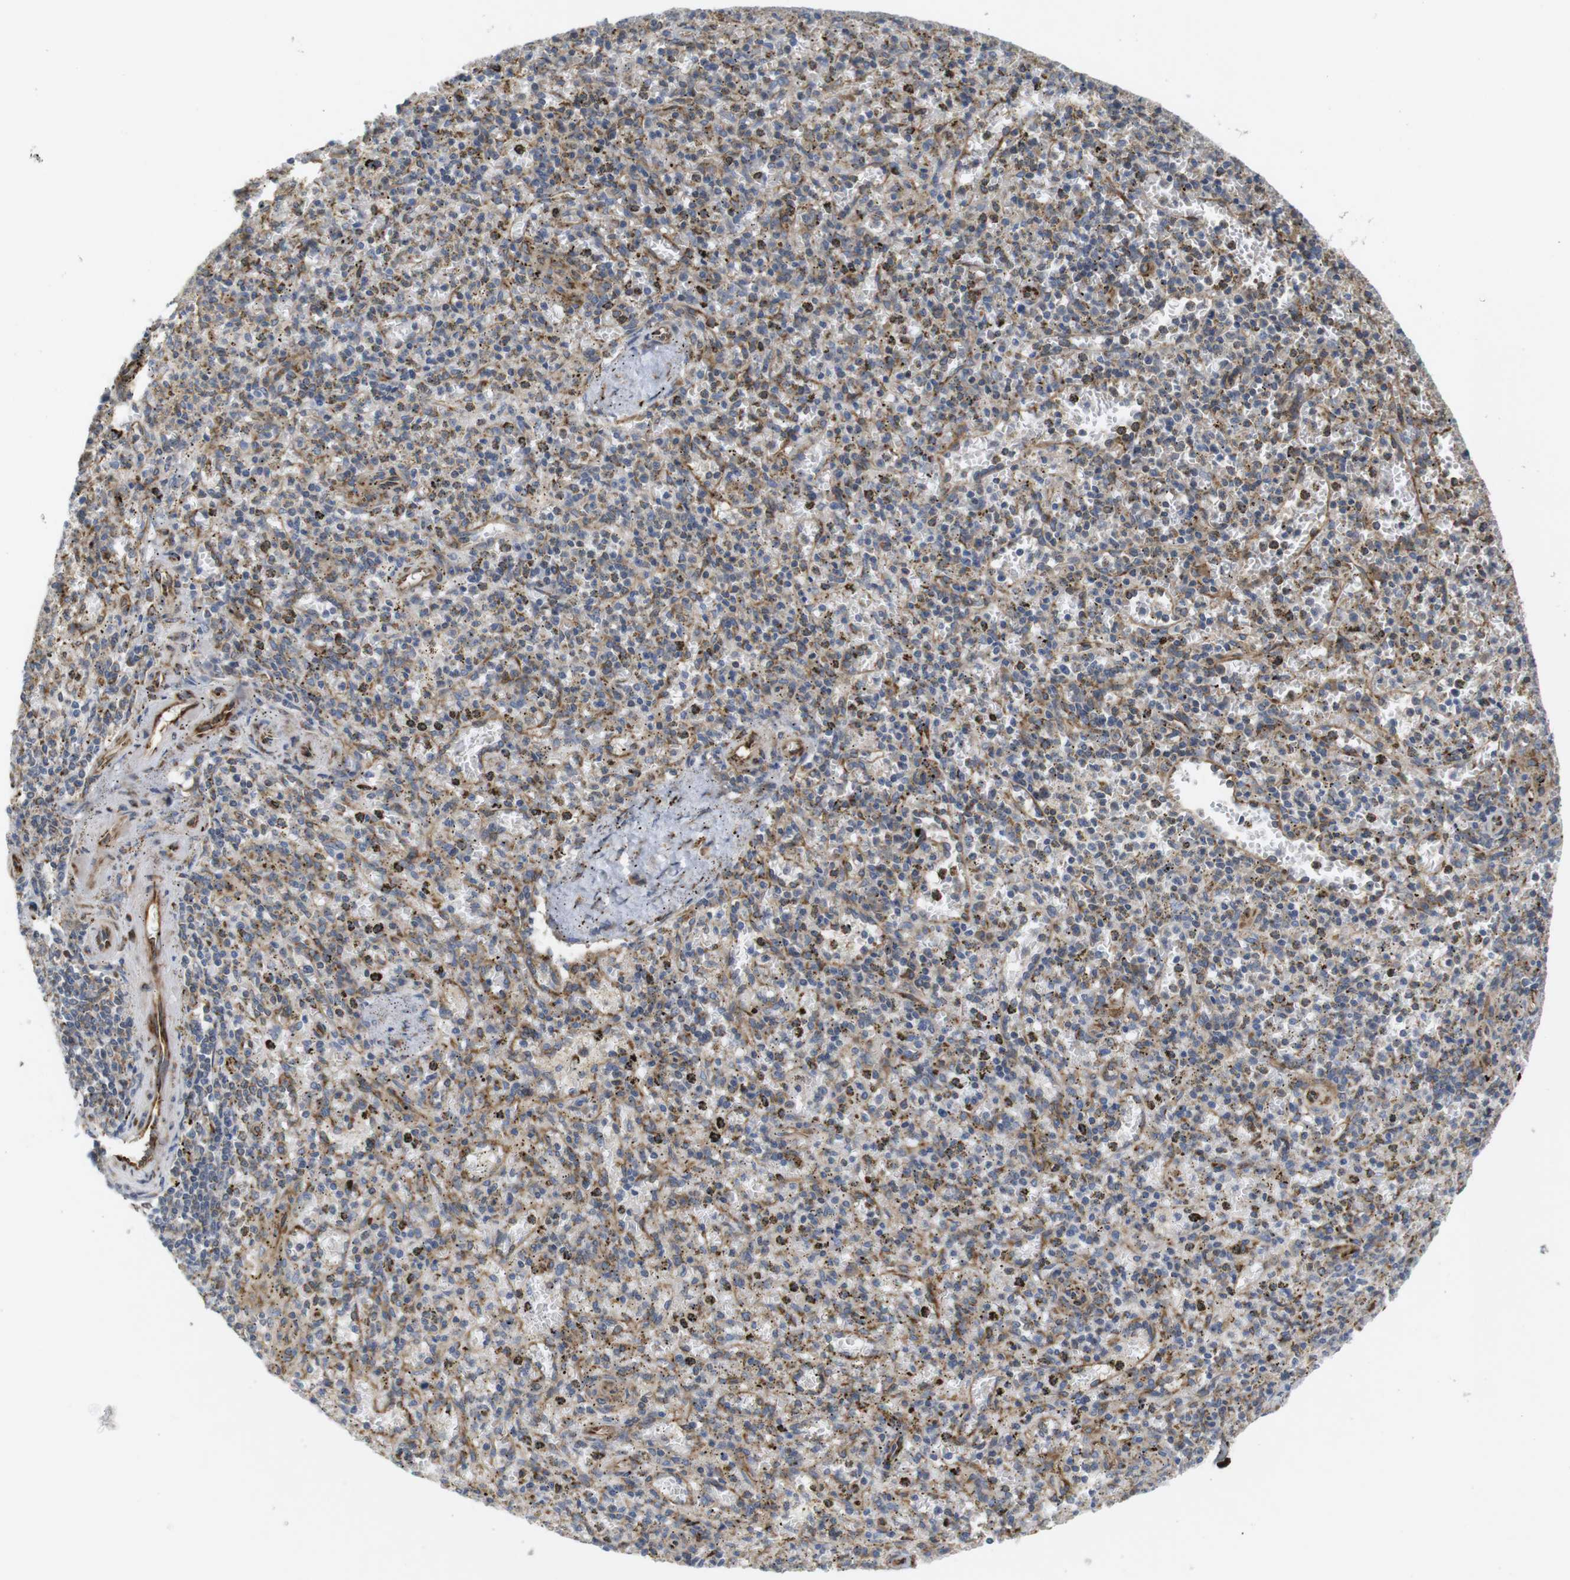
{"staining": {"intensity": "moderate", "quantity": "25%-75%", "location": "cytoplasmic/membranous"}, "tissue": "spleen", "cell_type": "Cells in red pulp", "image_type": "normal", "snomed": [{"axis": "morphology", "description": "Normal tissue, NOS"}, {"axis": "topography", "description": "Spleen"}], "caption": "Moderate cytoplasmic/membranous positivity is identified in about 25%-75% of cells in red pulp in normal spleen. (DAB IHC with brightfield microscopy, high magnification).", "gene": "PCNX2", "patient": {"sex": "male", "age": 72}}